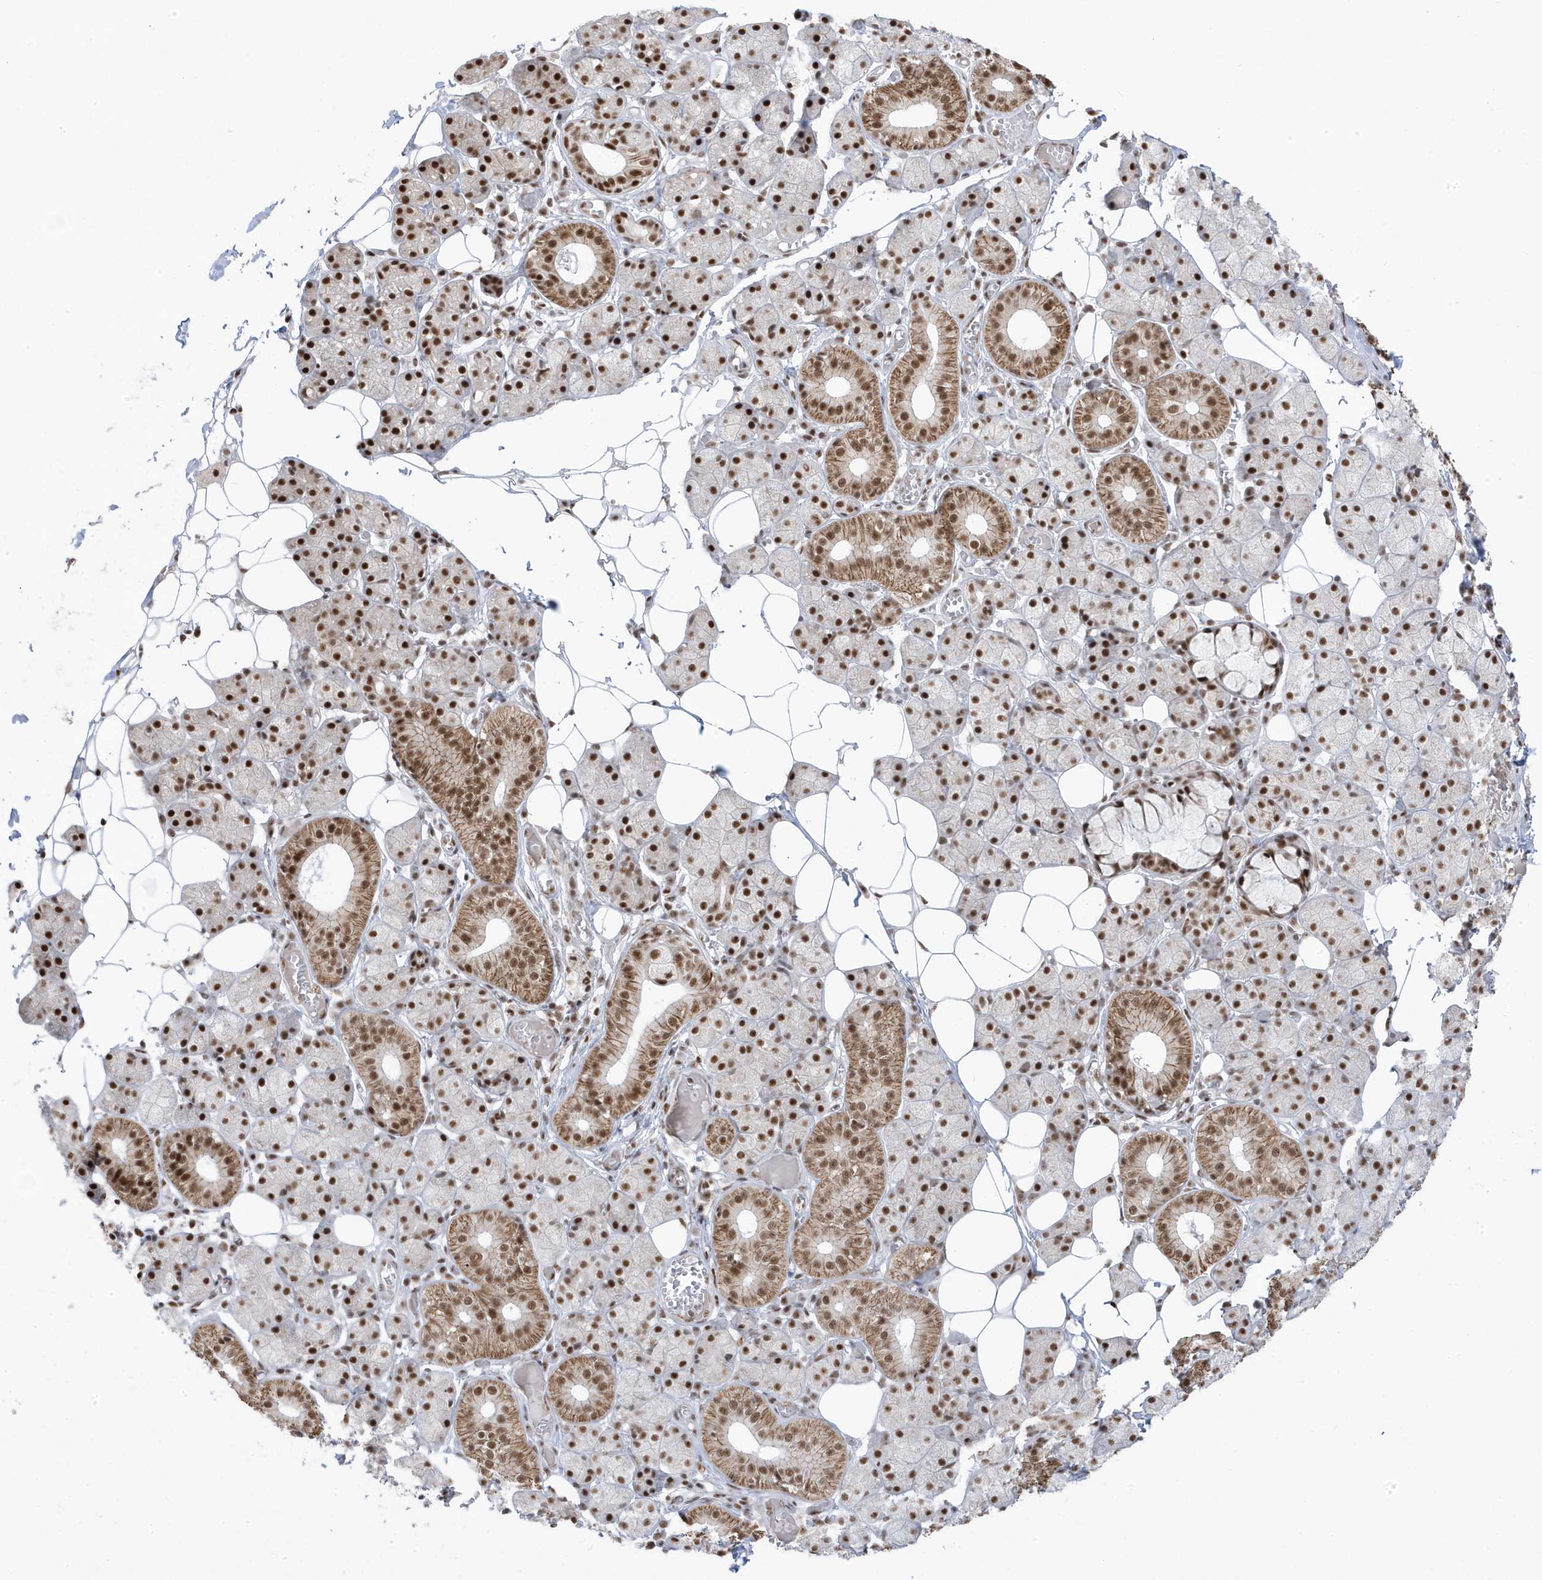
{"staining": {"intensity": "strong", "quantity": ">75%", "location": "nuclear"}, "tissue": "salivary gland", "cell_type": "Glandular cells", "image_type": "normal", "snomed": [{"axis": "morphology", "description": "Normal tissue, NOS"}, {"axis": "topography", "description": "Salivary gland"}], "caption": "An immunohistochemistry (IHC) micrograph of benign tissue is shown. Protein staining in brown labels strong nuclear positivity in salivary gland within glandular cells.", "gene": "MTREX", "patient": {"sex": "female", "age": 33}}